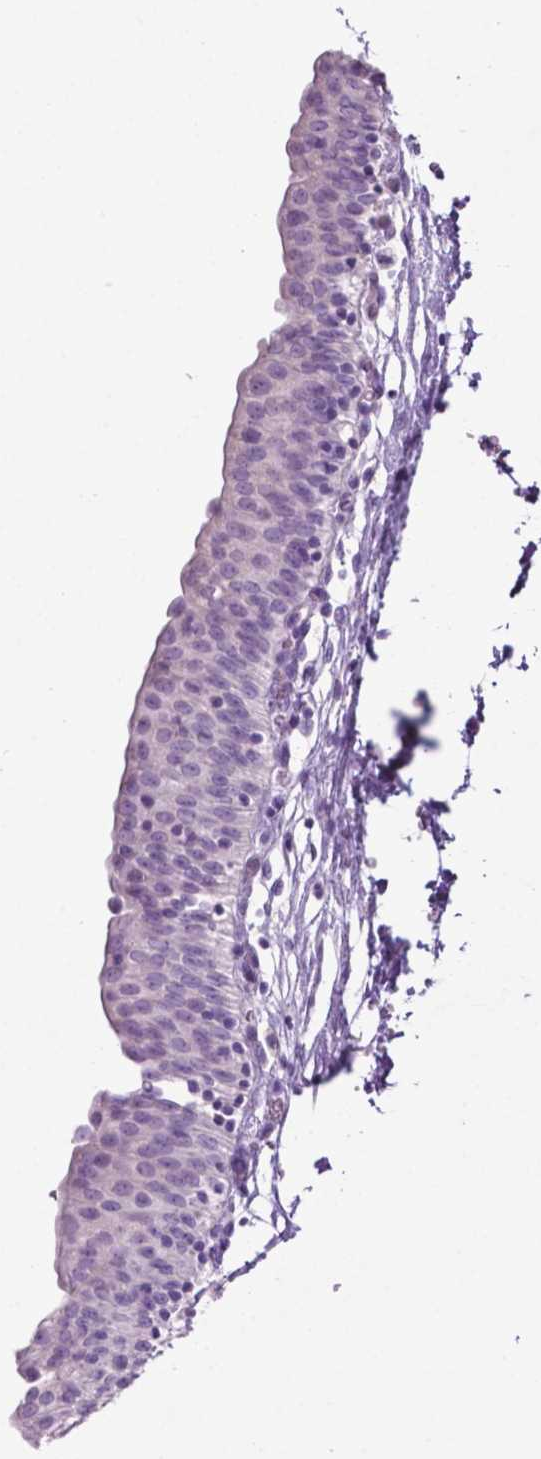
{"staining": {"intensity": "negative", "quantity": "none", "location": "none"}, "tissue": "urinary bladder", "cell_type": "Urothelial cells", "image_type": "normal", "snomed": [{"axis": "morphology", "description": "Normal tissue, NOS"}, {"axis": "topography", "description": "Urinary bladder"}], "caption": "This is an IHC image of normal human urinary bladder. There is no expression in urothelial cells.", "gene": "PHGR1", "patient": {"sex": "male", "age": 56}}